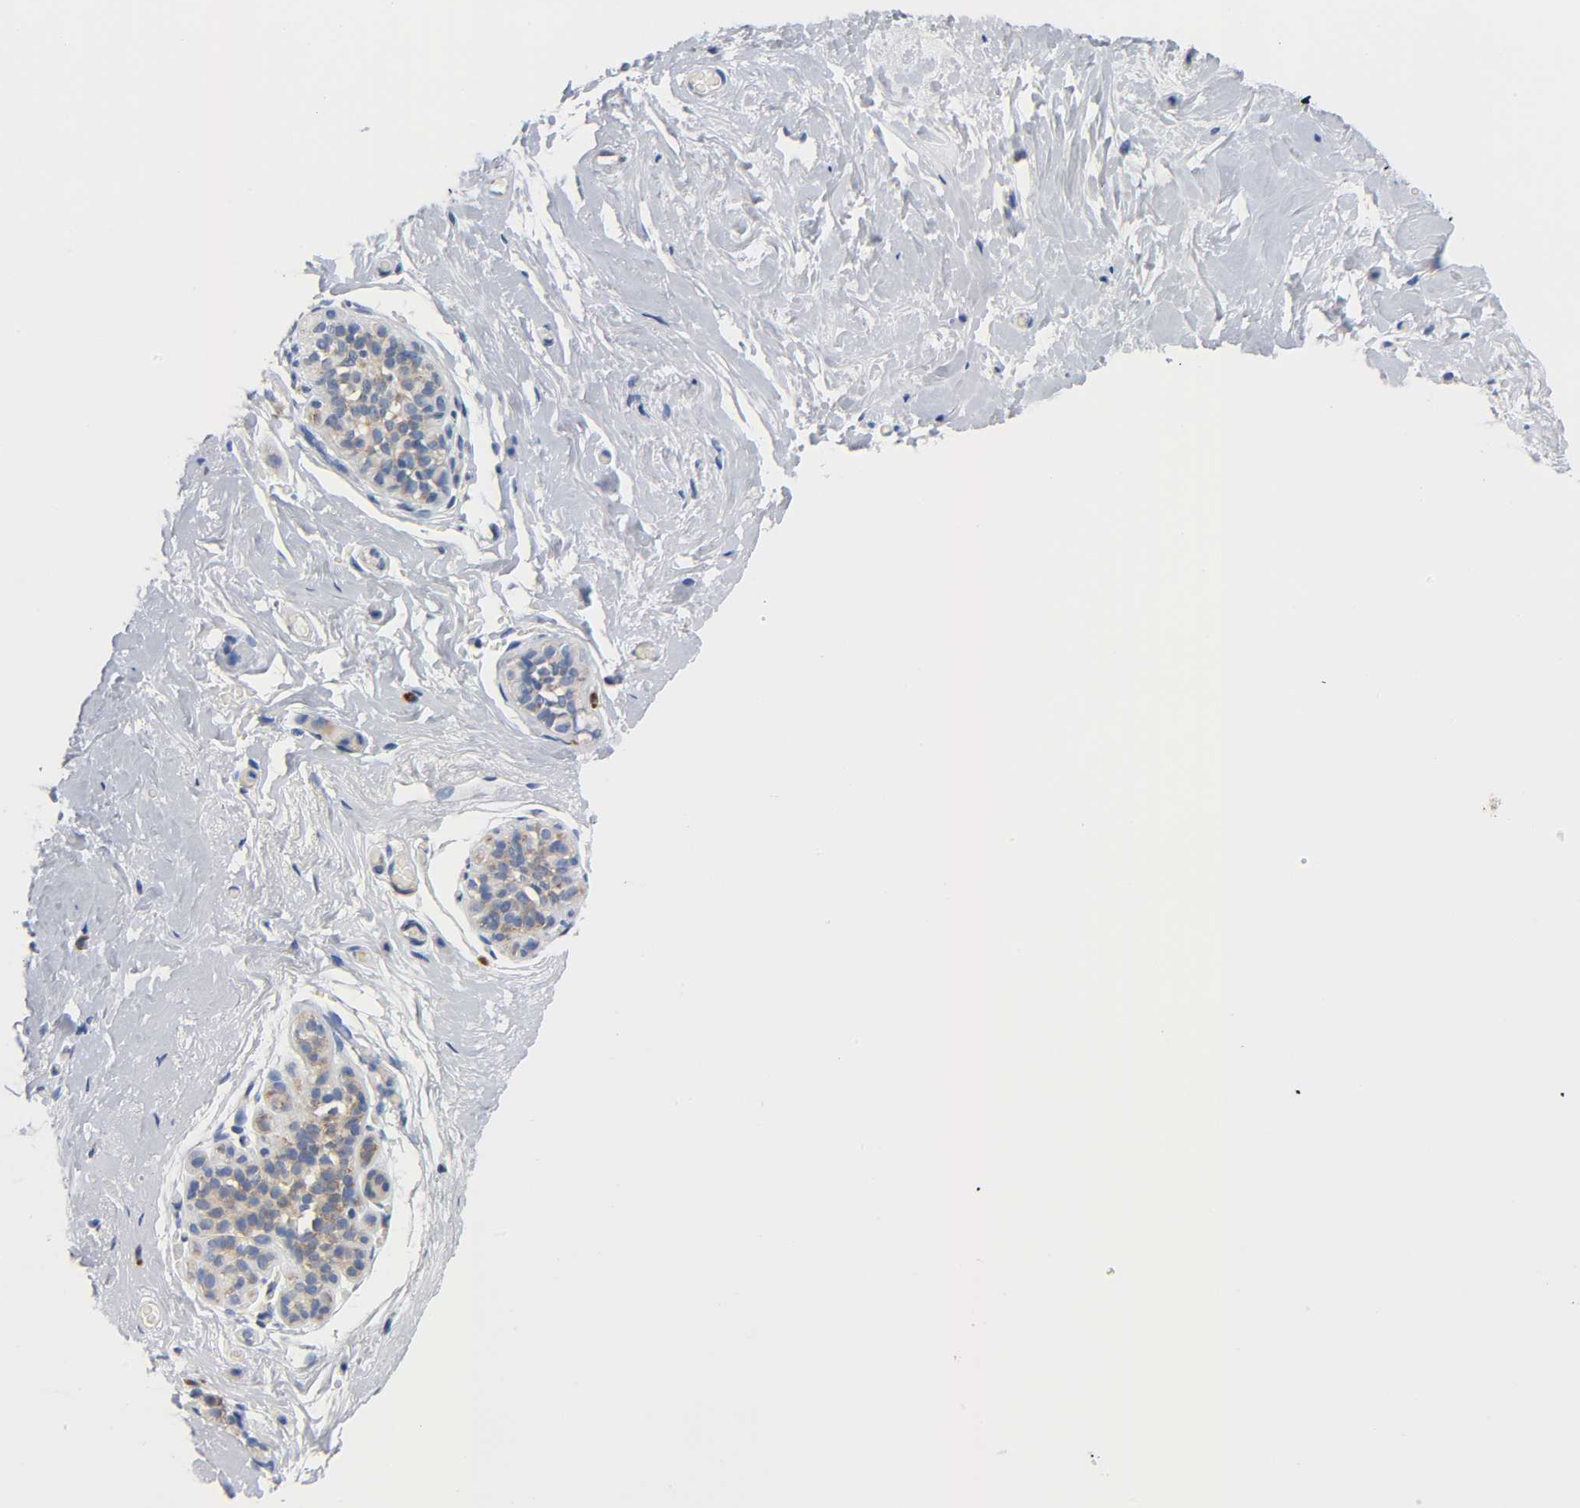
{"staining": {"intensity": "negative", "quantity": "none", "location": "none"}, "tissue": "breast", "cell_type": "Adipocytes", "image_type": "normal", "snomed": [{"axis": "morphology", "description": "Normal tissue, NOS"}, {"axis": "topography", "description": "Breast"}], "caption": "Immunohistochemistry (IHC) histopathology image of unremarkable human breast stained for a protein (brown), which exhibits no expression in adipocytes. (DAB (3,3'-diaminobenzidine) IHC, high magnification).", "gene": "REL", "patient": {"sex": "female", "age": 75}}